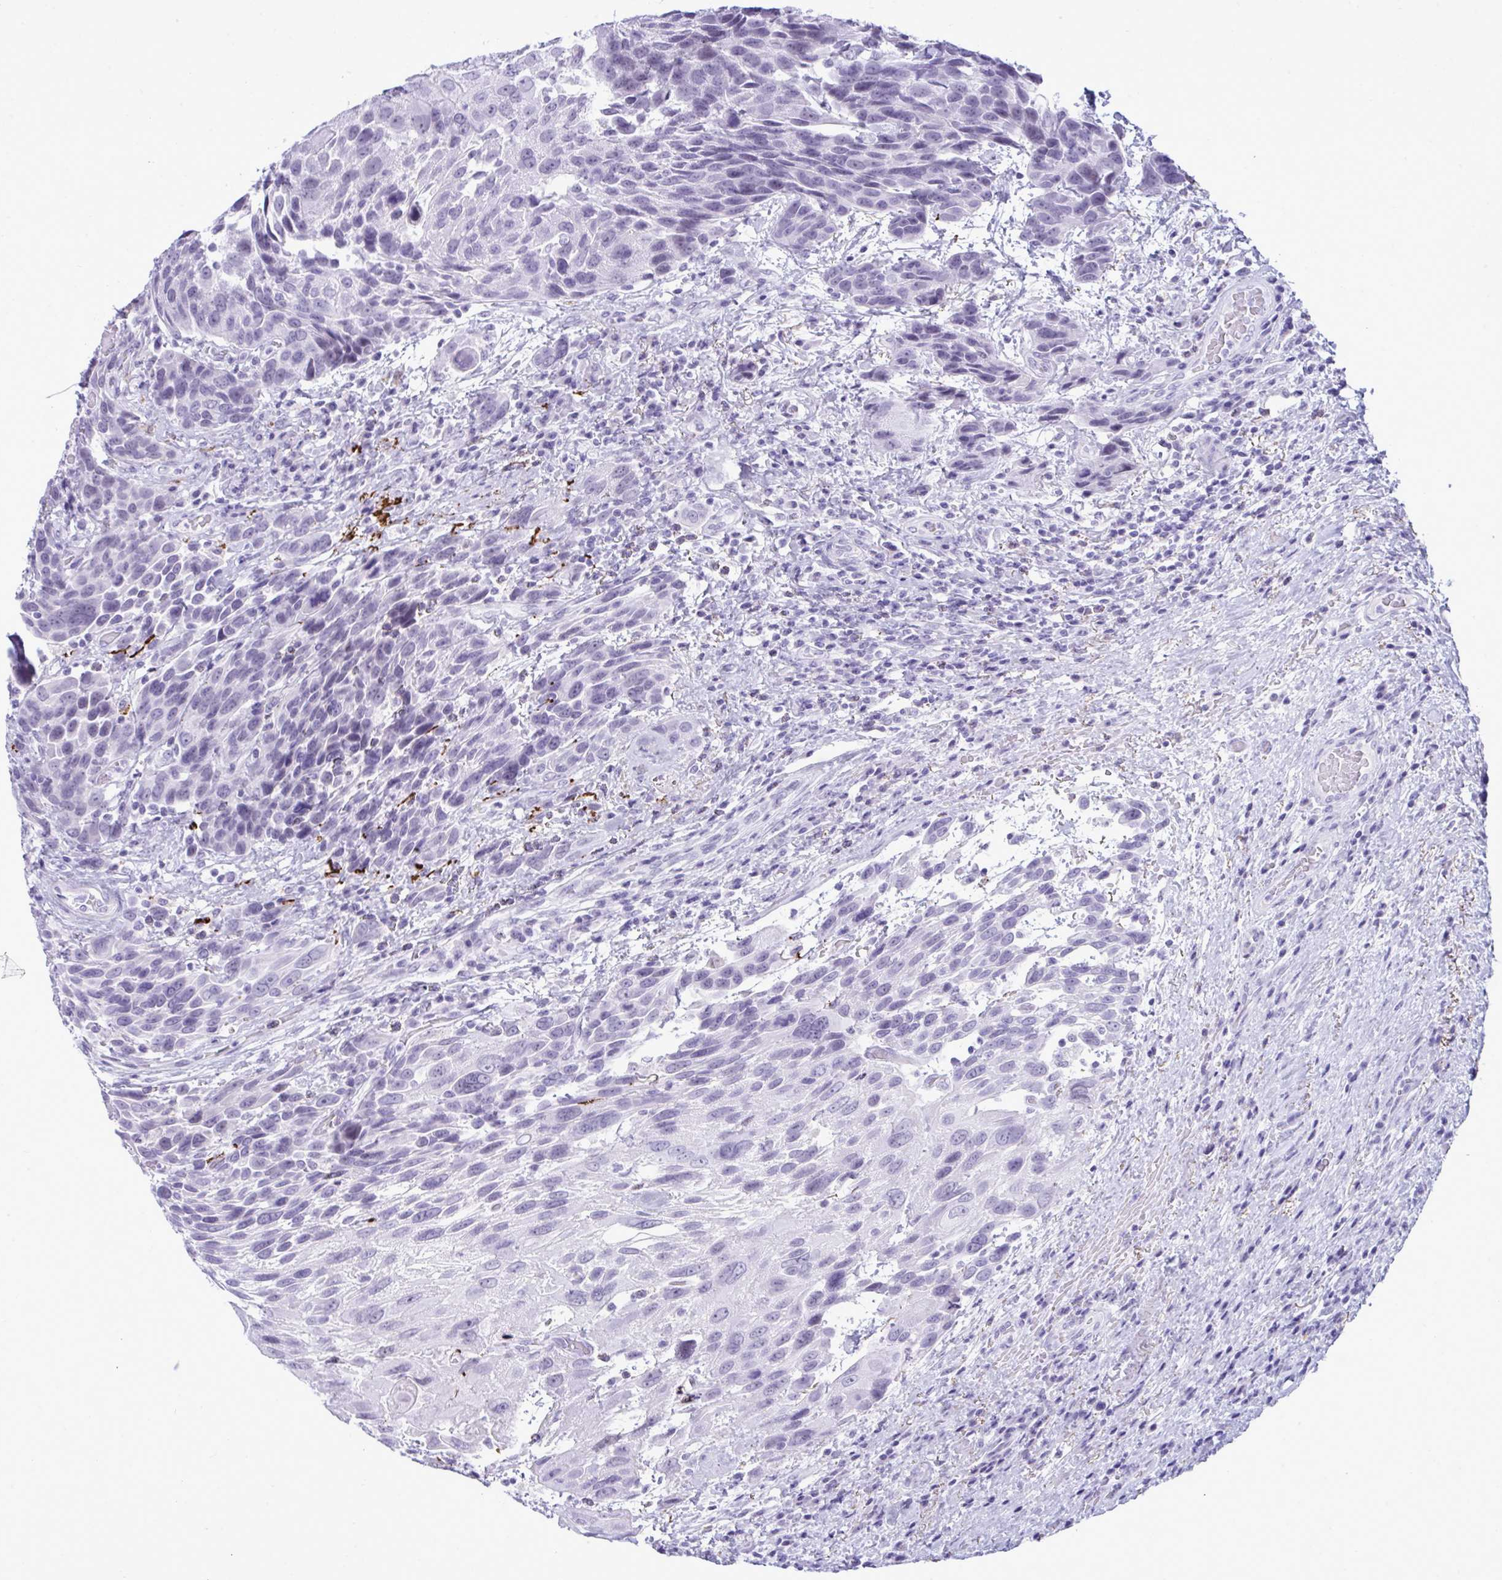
{"staining": {"intensity": "negative", "quantity": "none", "location": "none"}, "tissue": "urothelial cancer", "cell_type": "Tumor cells", "image_type": "cancer", "snomed": [{"axis": "morphology", "description": "Urothelial carcinoma, High grade"}, {"axis": "topography", "description": "Urinary bladder"}], "caption": "High power microscopy histopathology image of an immunohistochemistry (IHC) histopathology image of urothelial carcinoma (high-grade), revealing no significant staining in tumor cells. (DAB (3,3'-diaminobenzidine) immunohistochemistry (IHC), high magnification).", "gene": "ELN", "patient": {"sex": "female", "age": 70}}